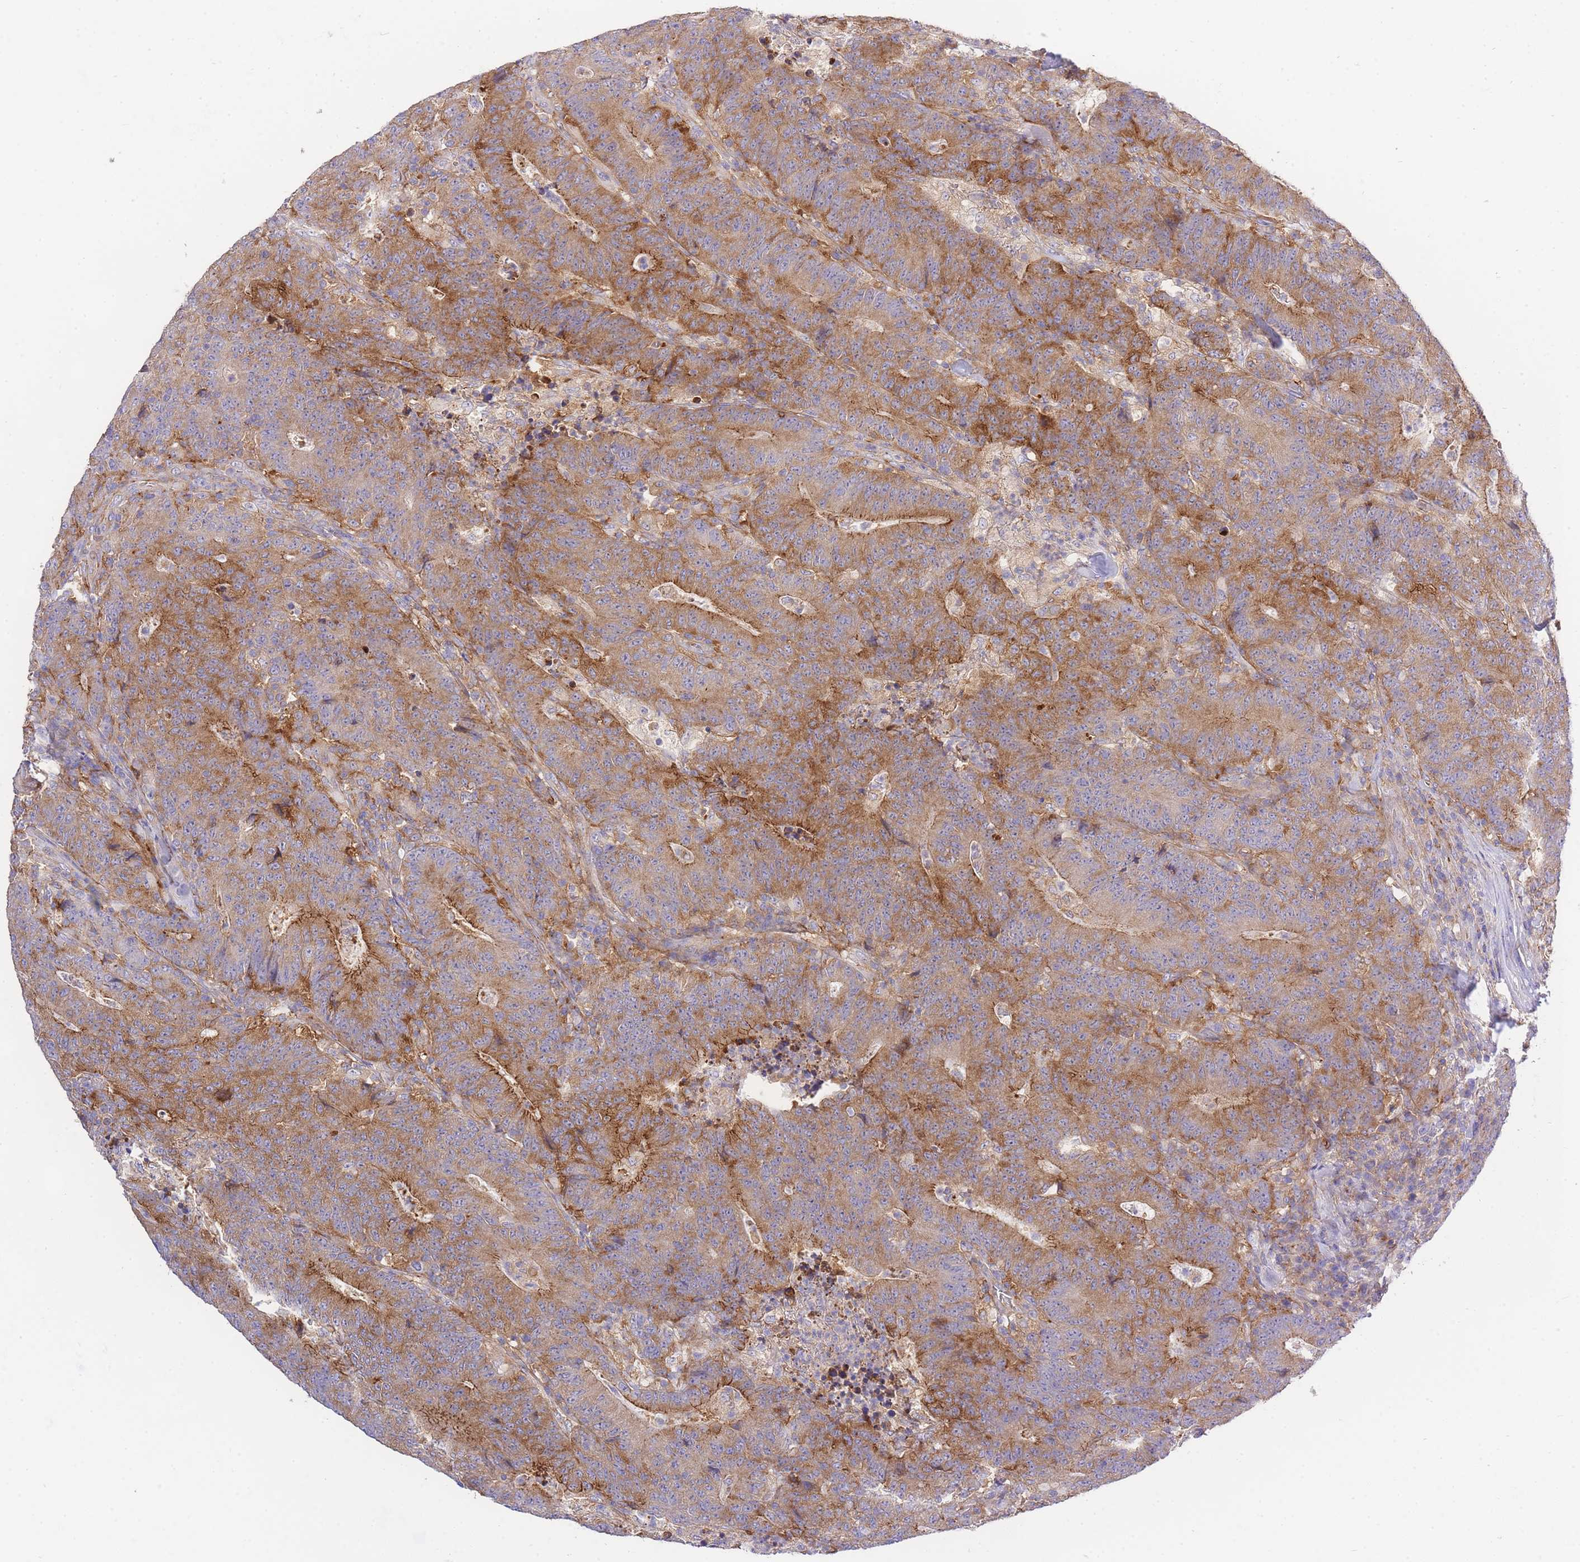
{"staining": {"intensity": "moderate", "quantity": ">75%", "location": "cytoplasmic/membranous"}, "tissue": "colorectal cancer", "cell_type": "Tumor cells", "image_type": "cancer", "snomed": [{"axis": "morphology", "description": "Adenocarcinoma, NOS"}, {"axis": "topography", "description": "Colon"}], "caption": "Moderate cytoplasmic/membranous positivity for a protein is seen in about >75% of tumor cells of colorectal cancer using immunohistochemistry (IHC).", "gene": "INSYN2B", "patient": {"sex": "female", "age": 75}}